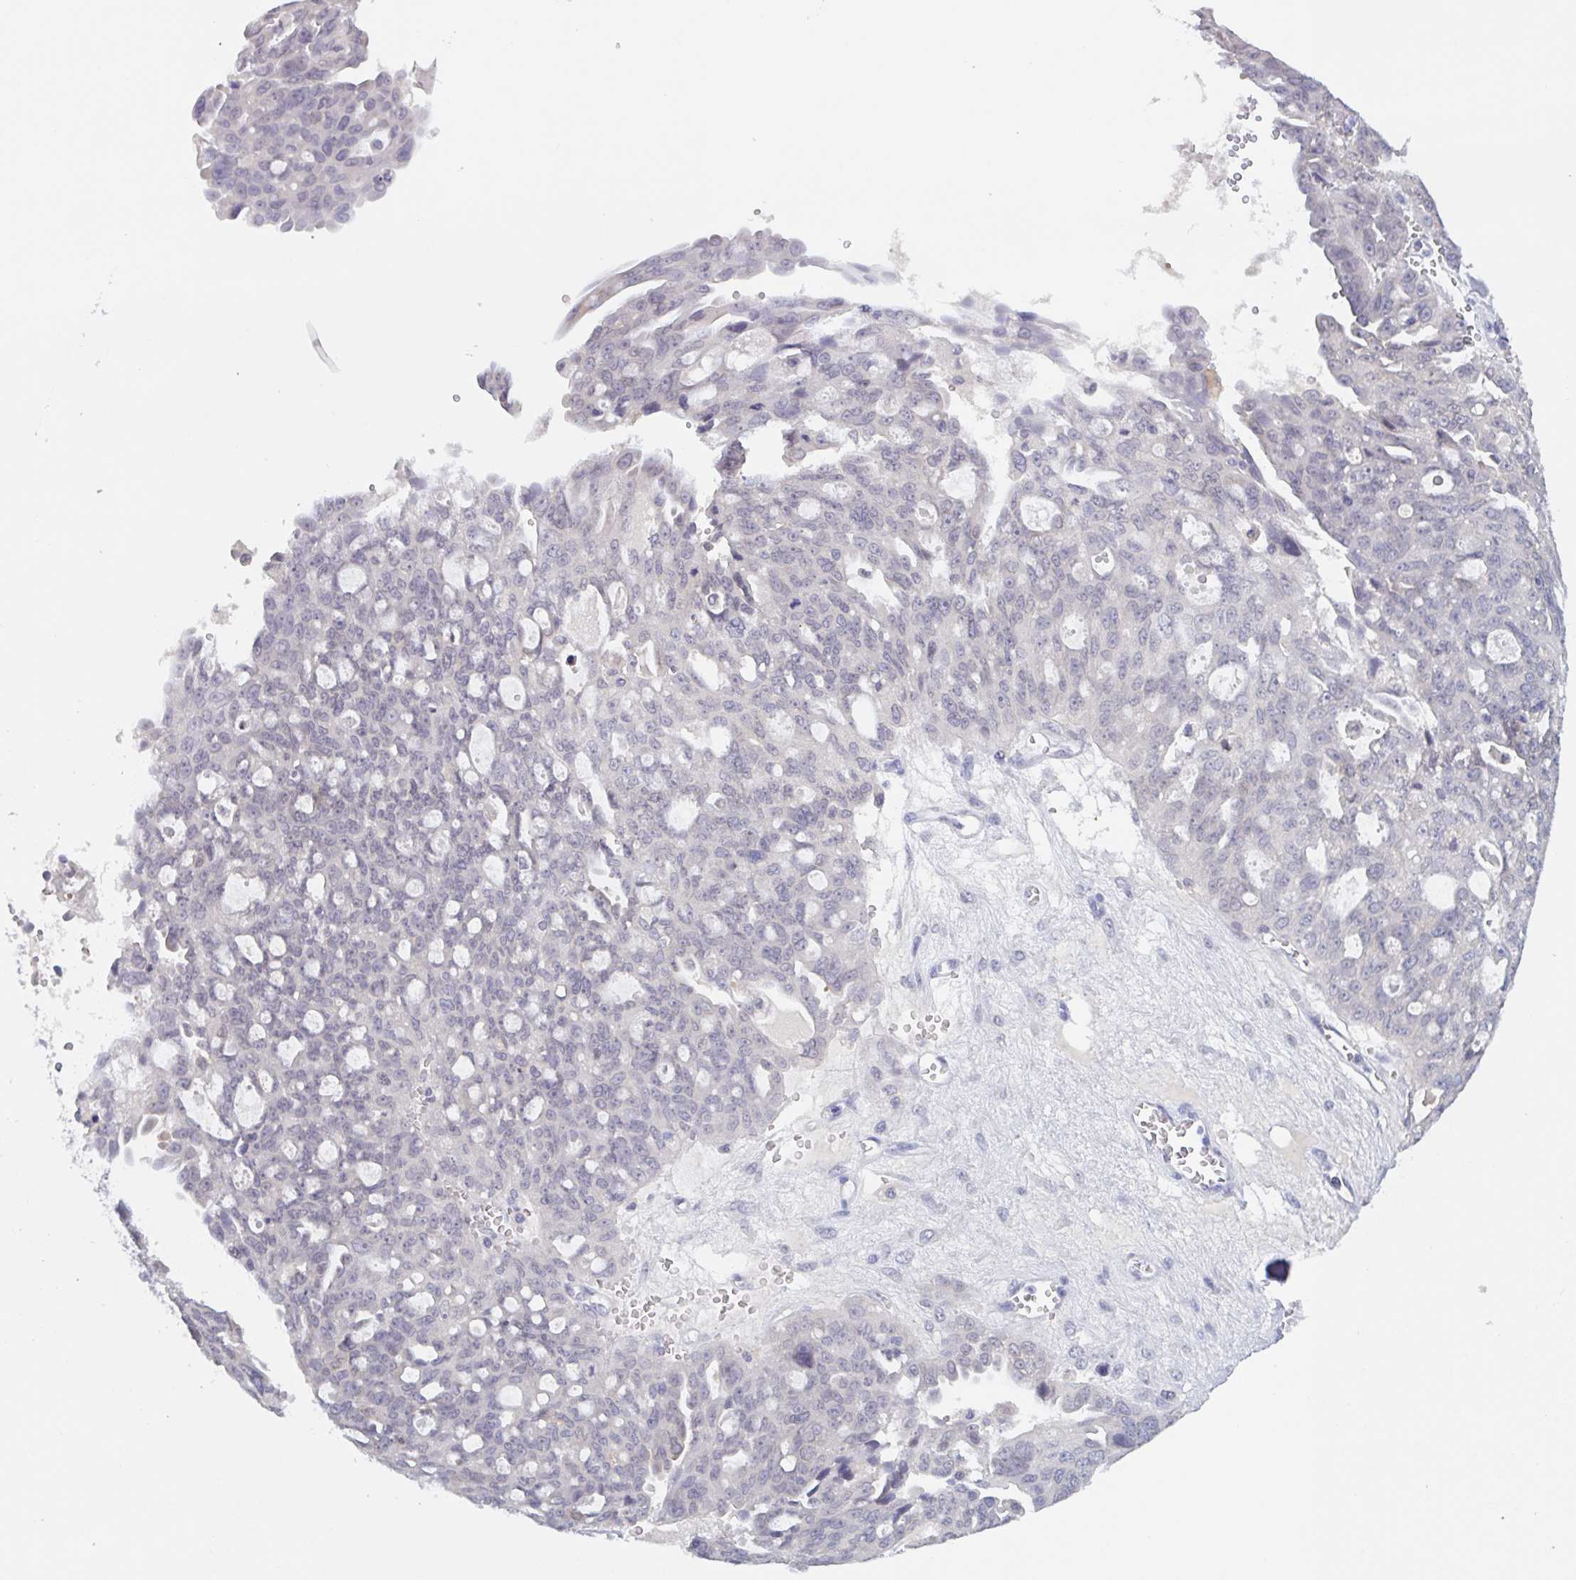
{"staining": {"intensity": "negative", "quantity": "none", "location": "none"}, "tissue": "ovarian cancer", "cell_type": "Tumor cells", "image_type": "cancer", "snomed": [{"axis": "morphology", "description": "Carcinoma, endometroid"}, {"axis": "topography", "description": "Ovary"}], "caption": "Protein analysis of endometroid carcinoma (ovarian) shows no significant positivity in tumor cells.", "gene": "SERPINB13", "patient": {"sex": "female", "age": 70}}